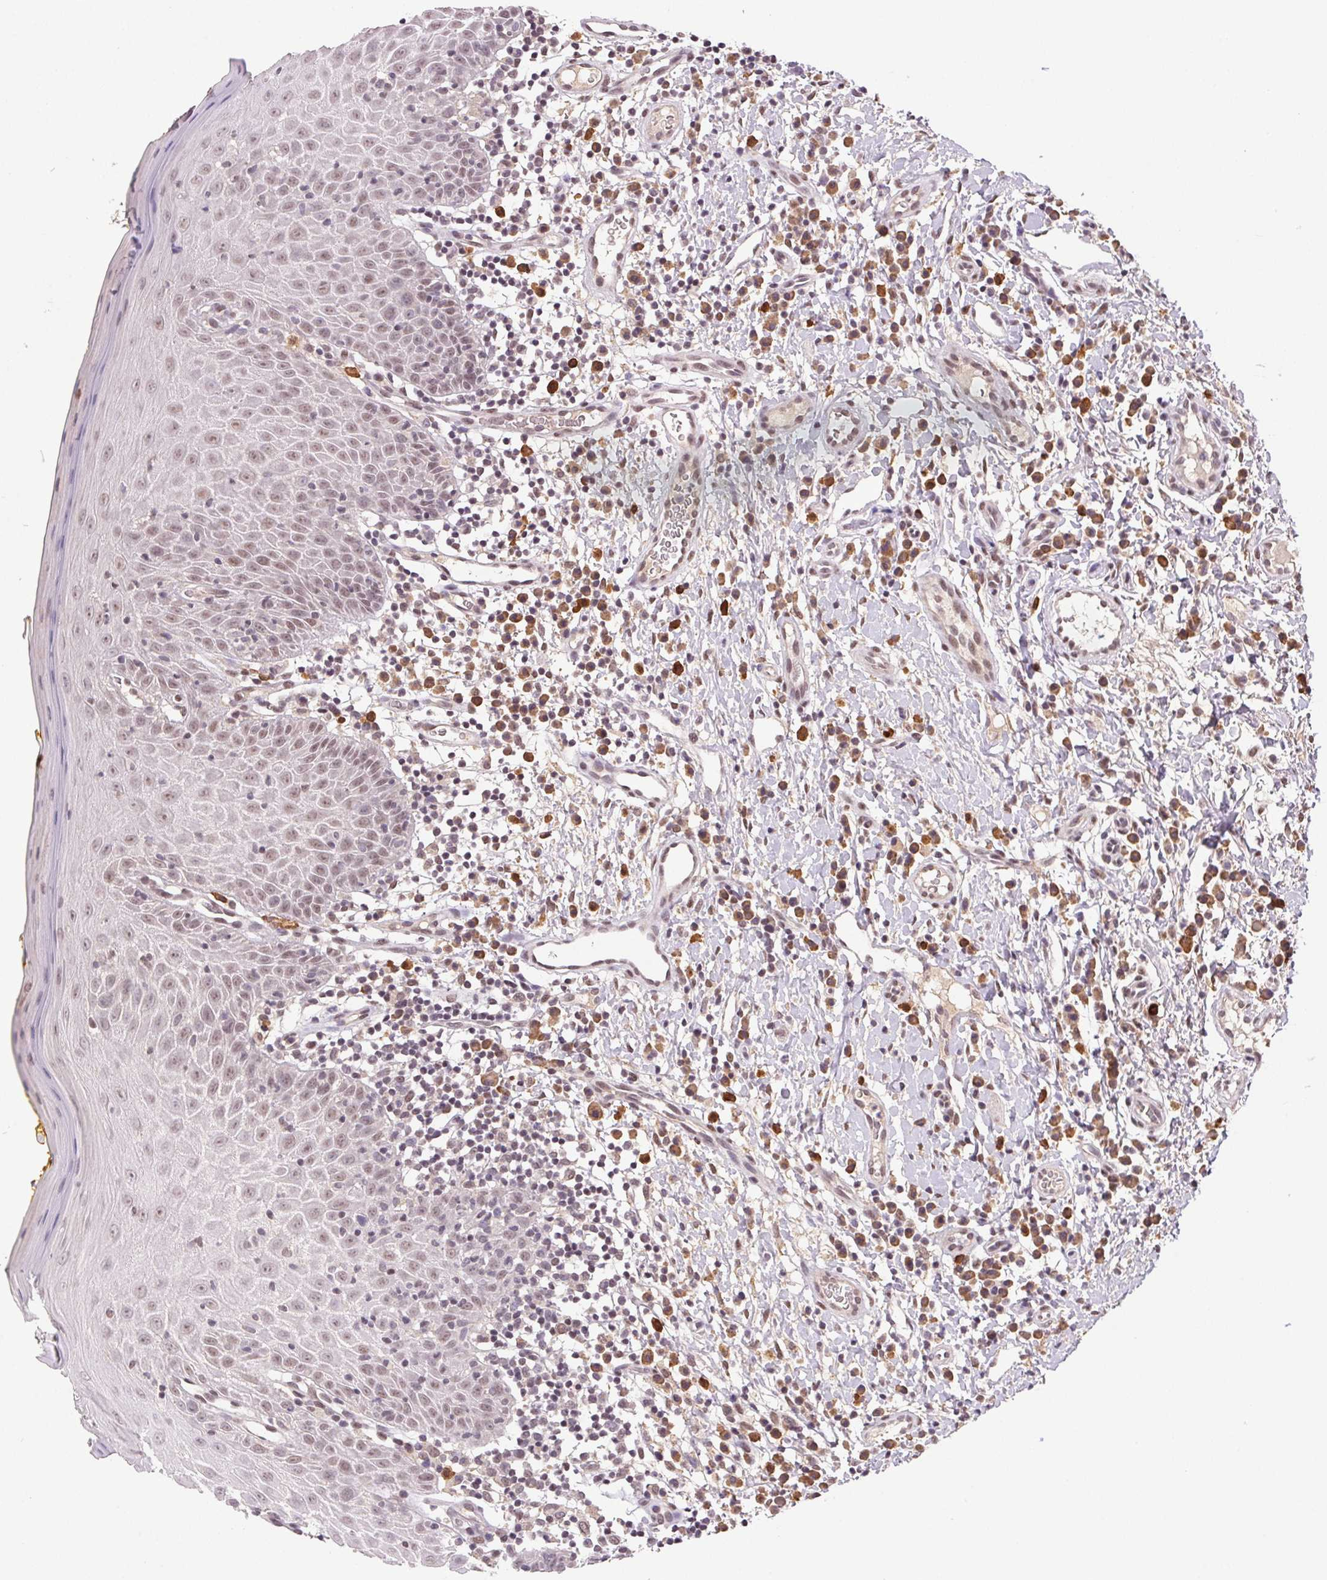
{"staining": {"intensity": "weak", "quantity": ">75%", "location": "nuclear"}, "tissue": "oral mucosa", "cell_type": "Squamous epithelial cells", "image_type": "normal", "snomed": [{"axis": "morphology", "description": "Normal tissue, NOS"}, {"axis": "topography", "description": "Oral tissue"}, {"axis": "topography", "description": "Tounge, NOS"}], "caption": "Unremarkable oral mucosa exhibits weak nuclear expression in approximately >75% of squamous epithelial cells The staining is performed using DAB brown chromogen to label protein expression. The nuclei are counter-stained blue using hematoxylin..", "gene": "ZBTB4", "patient": {"sex": "female", "age": 58}}